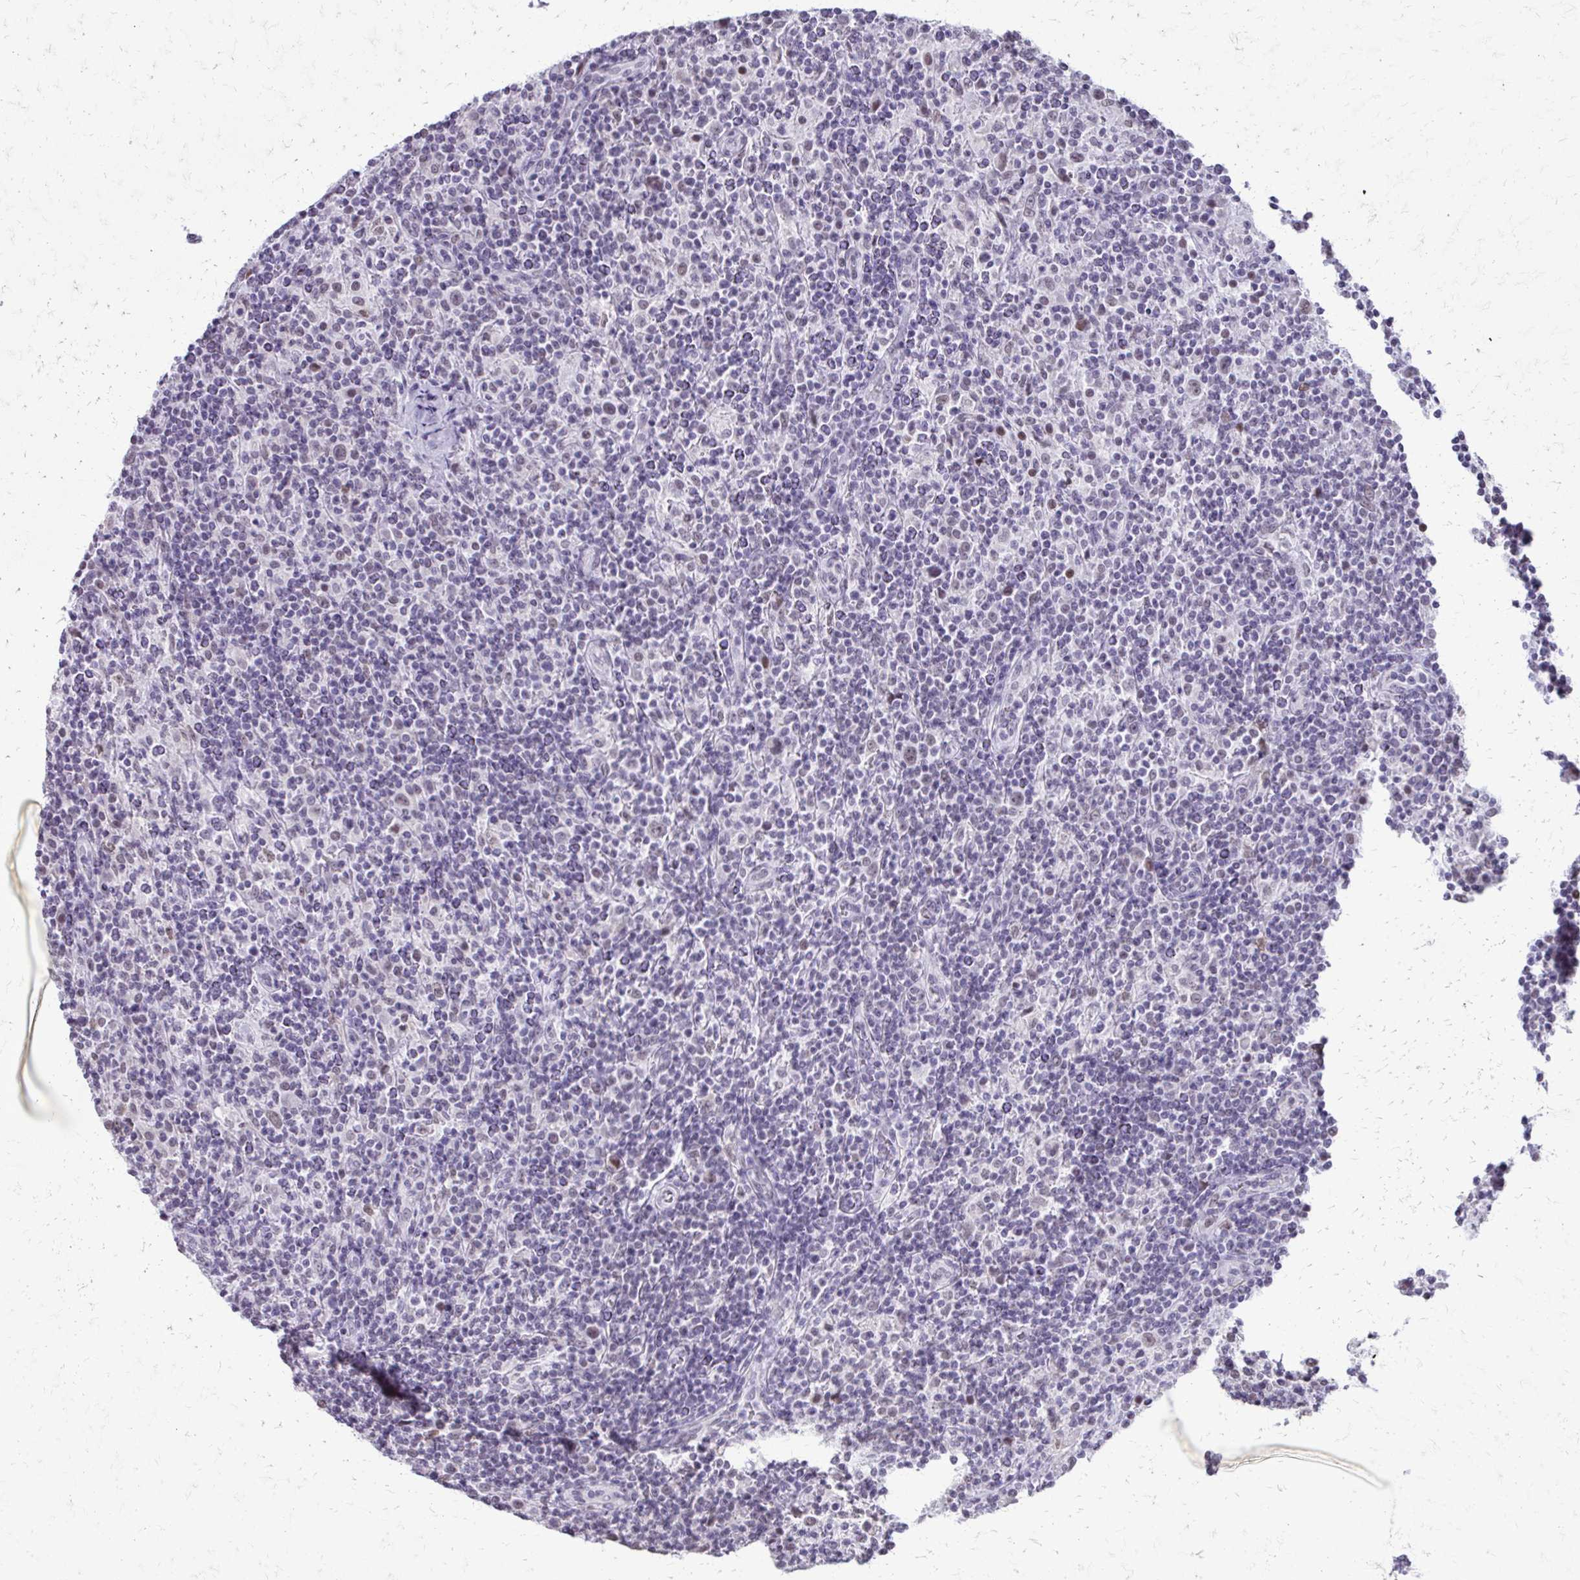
{"staining": {"intensity": "weak", "quantity": "<25%", "location": "nuclear"}, "tissue": "lymphoma", "cell_type": "Tumor cells", "image_type": "cancer", "snomed": [{"axis": "morphology", "description": "Hodgkin's disease, NOS"}, {"axis": "topography", "description": "Lymph node"}], "caption": "An immunohistochemistry (IHC) image of lymphoma is shown. There is no staining in tumor cells of lymphoma. (DAB (3,3'-diaminobenzidine) IHC with hematoxylin counter stain).", "gene": "SS18", "patient": {"sex": "male", "age": 70}}